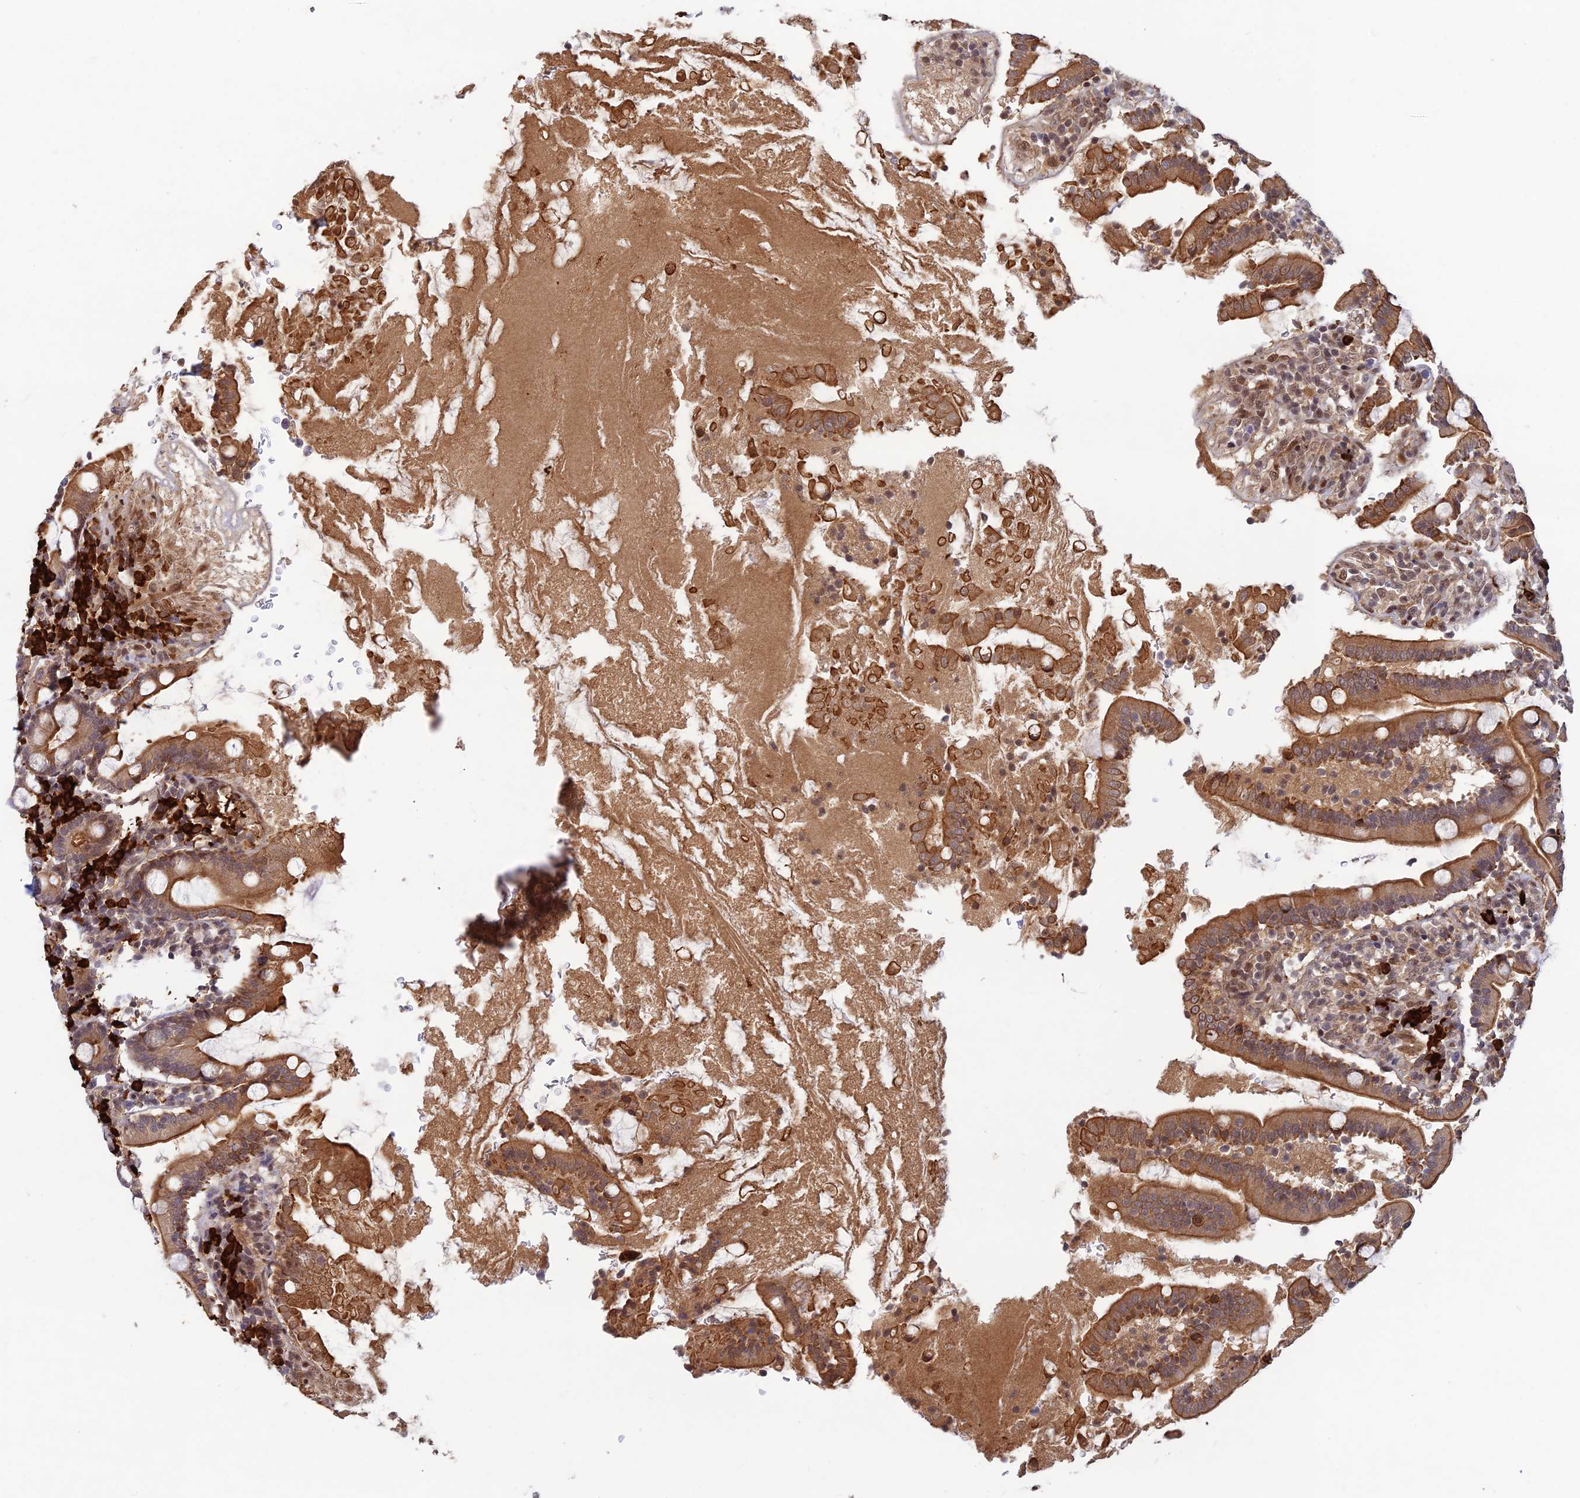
{"staining": {"intensity": "moderate", "quantity": ">75%", "location": "cytoplasmic/membranous"}, "tissue": "duodenum", "cell_type": "Glandular cells", "image_type": "normal", "snomed": [{"axis": "morphology", "description": "Normal tissue, NOS"}, {"axis": "topography", "description": "Duodenum"}], "caption": "Human duodenum stained for a protein (brown) exhibits moderate cytoplasmic/membranous positive expression in approximately >75% of glandular cells.", "gene": "ZNF565", "patient": {"sex": "male", "age": 35}}